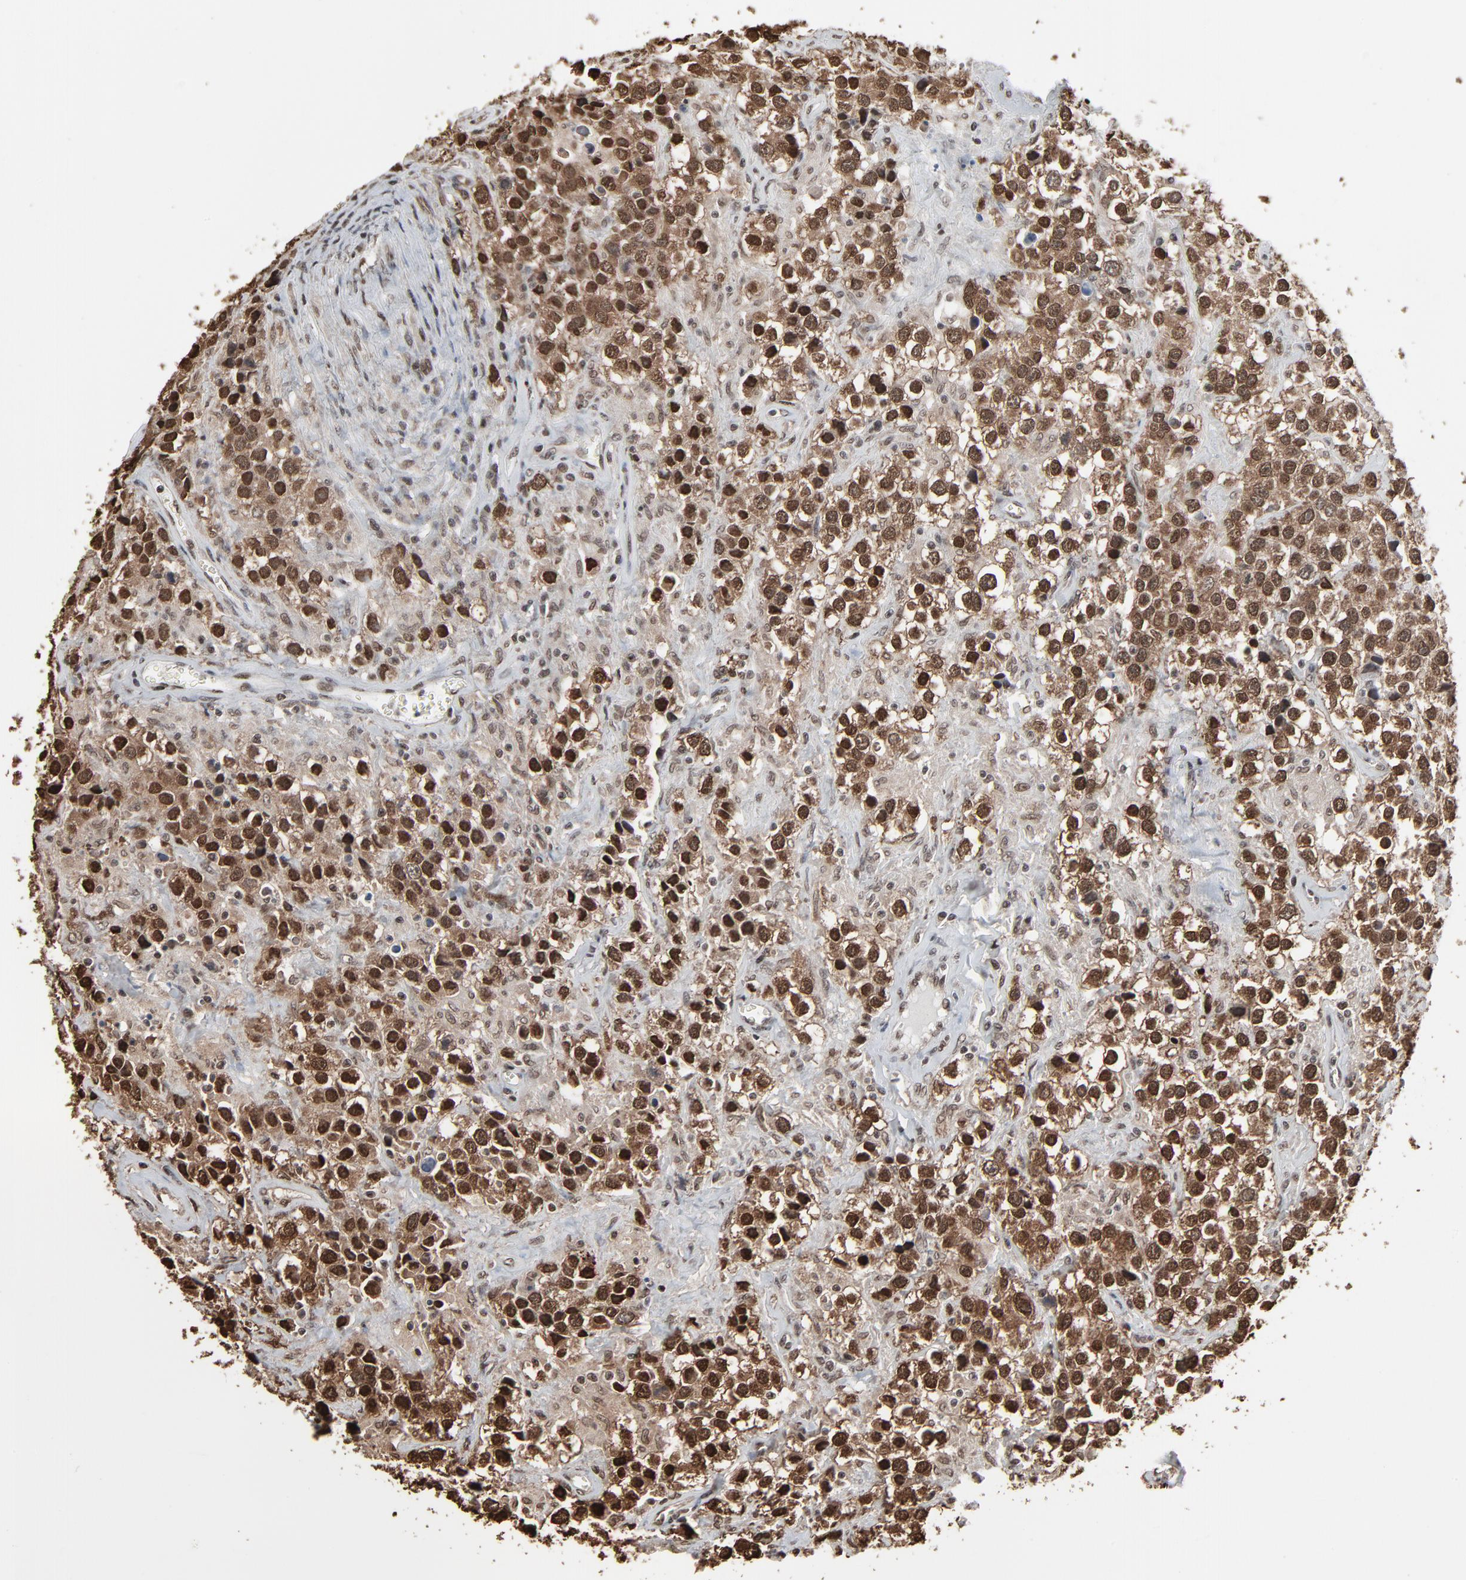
{"staining": {"intensity": "strong", "quantity": ">75%", "location": "cytoplasmic/membranous,nuclear"}, "tissue": "testis cancer", "cell_type": "Tumor cells", "image_type": "cancer", "snomed": [{"axis": "morphology", "description": "Seminoma, NOS"}, {"axis": "topography", "description": "Testis"}], "caption": "Immunohistochemical staining of testis seminoma exhibits high levels of strong cytoplasmic/membranous and nuclear protein expression in about >75% of tumor cells. (IHC, brightfield microscopy, high magnification).", "gene": "MEIS2", "patient": {"sex": "male", "age": 43}}